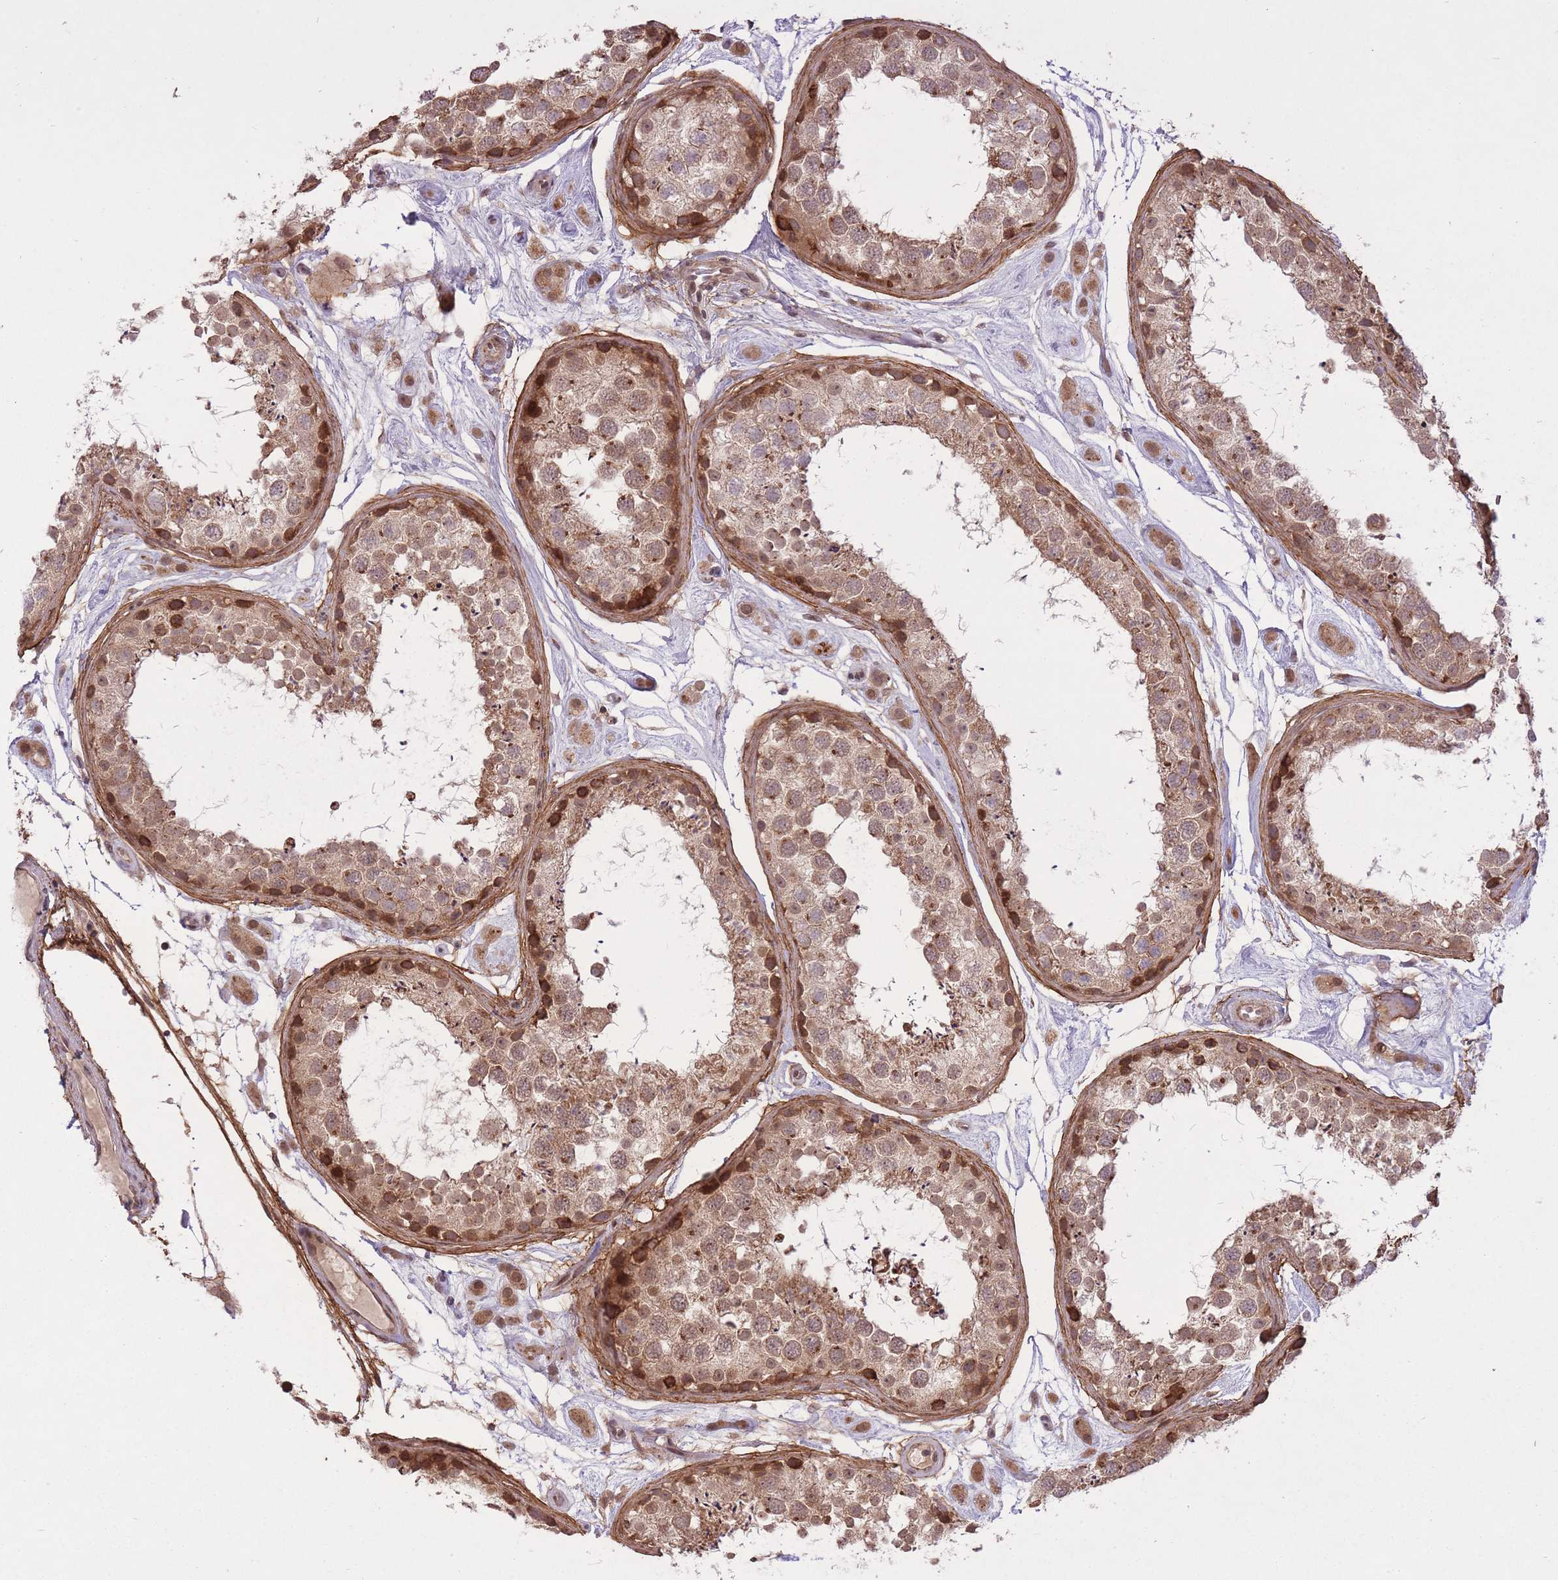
{"staining": {"intensity": "moderate", "quantity": ">75%", "location": "cytoplasmic/membranous,nuclear"}, "tissue": "testis", "cell_type": "Cells in seminiferous ducts", "image_type": "normal", "snomed": [{"axis": "morphology", "description": "Normal tissue, NOS"}, {"axis": "topography", "description": "Testis"}], "caption": "Testis stained with a brown dye reveals moderate cytoplasmic/membranous,nuclear positive positivity in approximately >75% of cells in seminiferous ducts.", "gene": "ZNF391", "patient": {"sex": "male", "age": 25}}